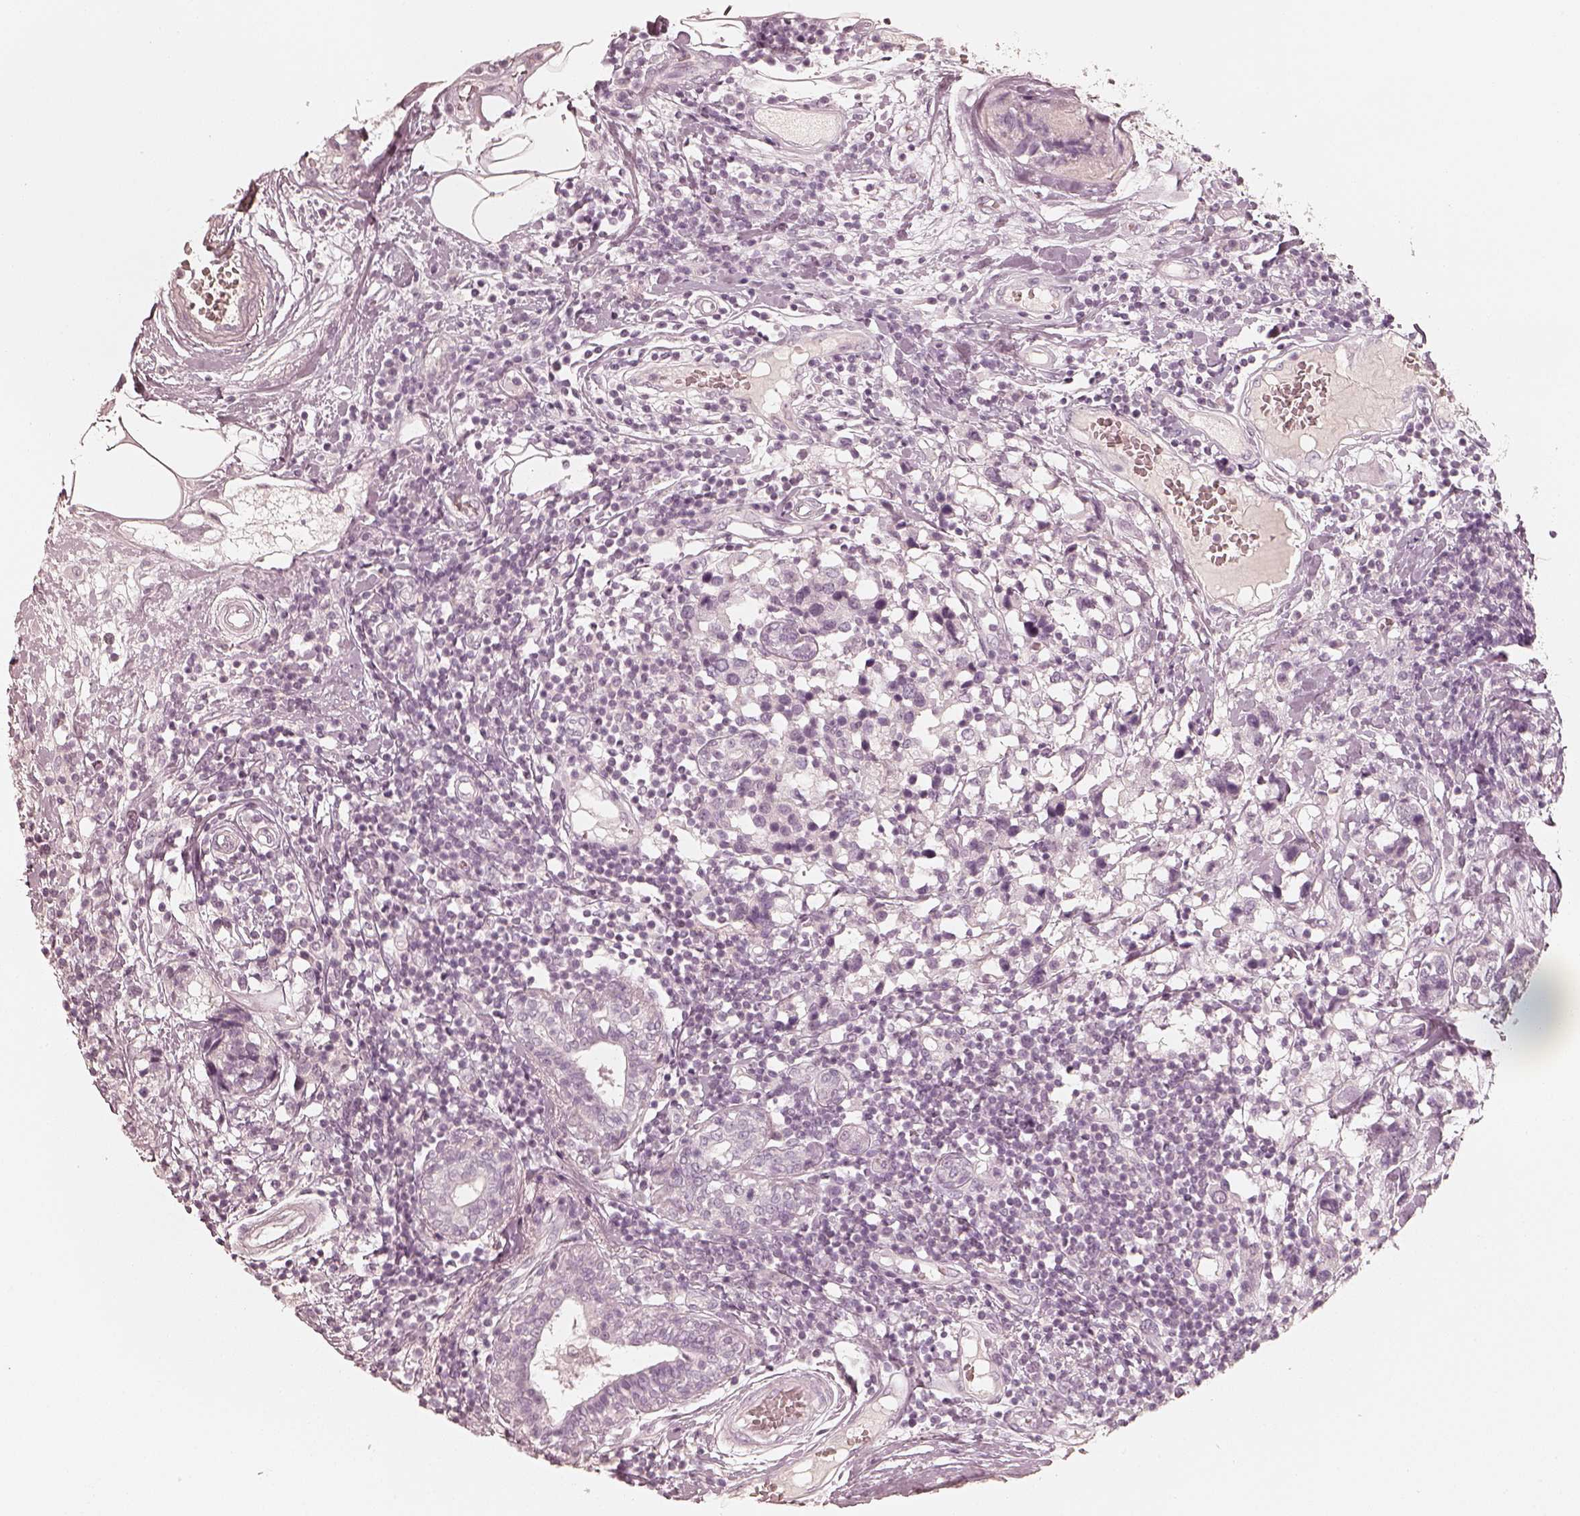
{"staining": {"intensity": "negative", "quantity": "none", "location": "none"}, "tissue": "breast cancer", "cell_type": "Tumor cells", "image_type": "cancer", "snomed": [{"axis": "morphology", "description": "Lobular carcinoma"}, {"axis": "topography", "description": "Breast"}], "caption": "This is an immunohistochemistry (IHC) micrograph of human lobular carcinoma (breast). There is no expression in tumor cells.", "gene": "KRT82", "patient": {"sex": "female", "age": 59}}